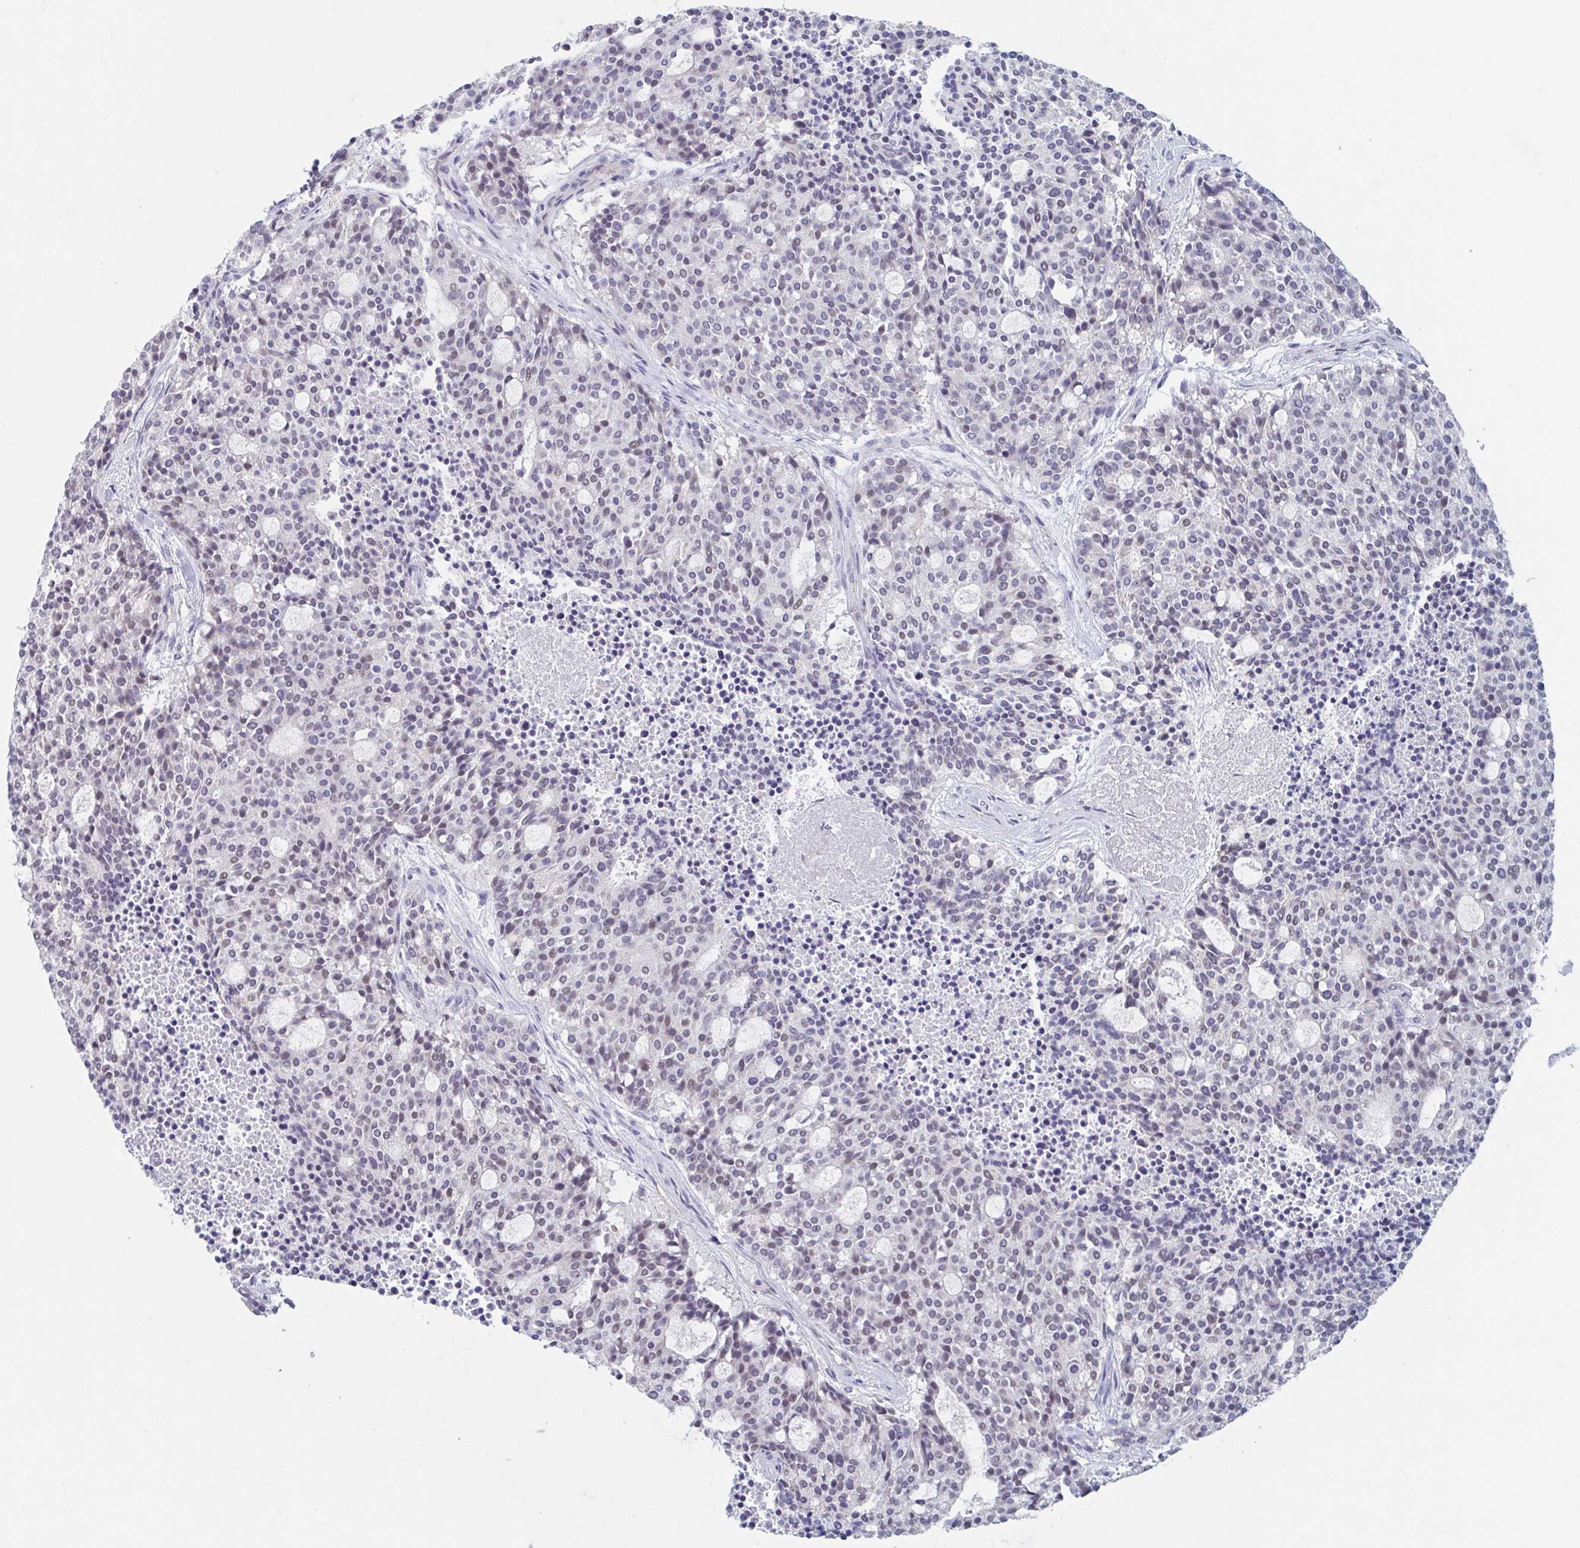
{"staining": {"intensity": "weak", "quantity": "<25%", "location": "nuclear"}, "tissue": "carcinoid", "cell_type": "Tumor cells", "image_type": "cancer", "snomed": [{"axis": "morphology", "description": "Carcinoid, malignant, NOS"}, {"axis": "topography", "description": "Pancreas"}], "caption": "This image is of malignant carcinoid stained with immunohistochemistry (IHC) to label a protein in brown with the nuclei are counter-stained blue. There is no positivity in tumor cells.", "gene": "KDM4D", "patient": {"sex": "female", "age": 54}}